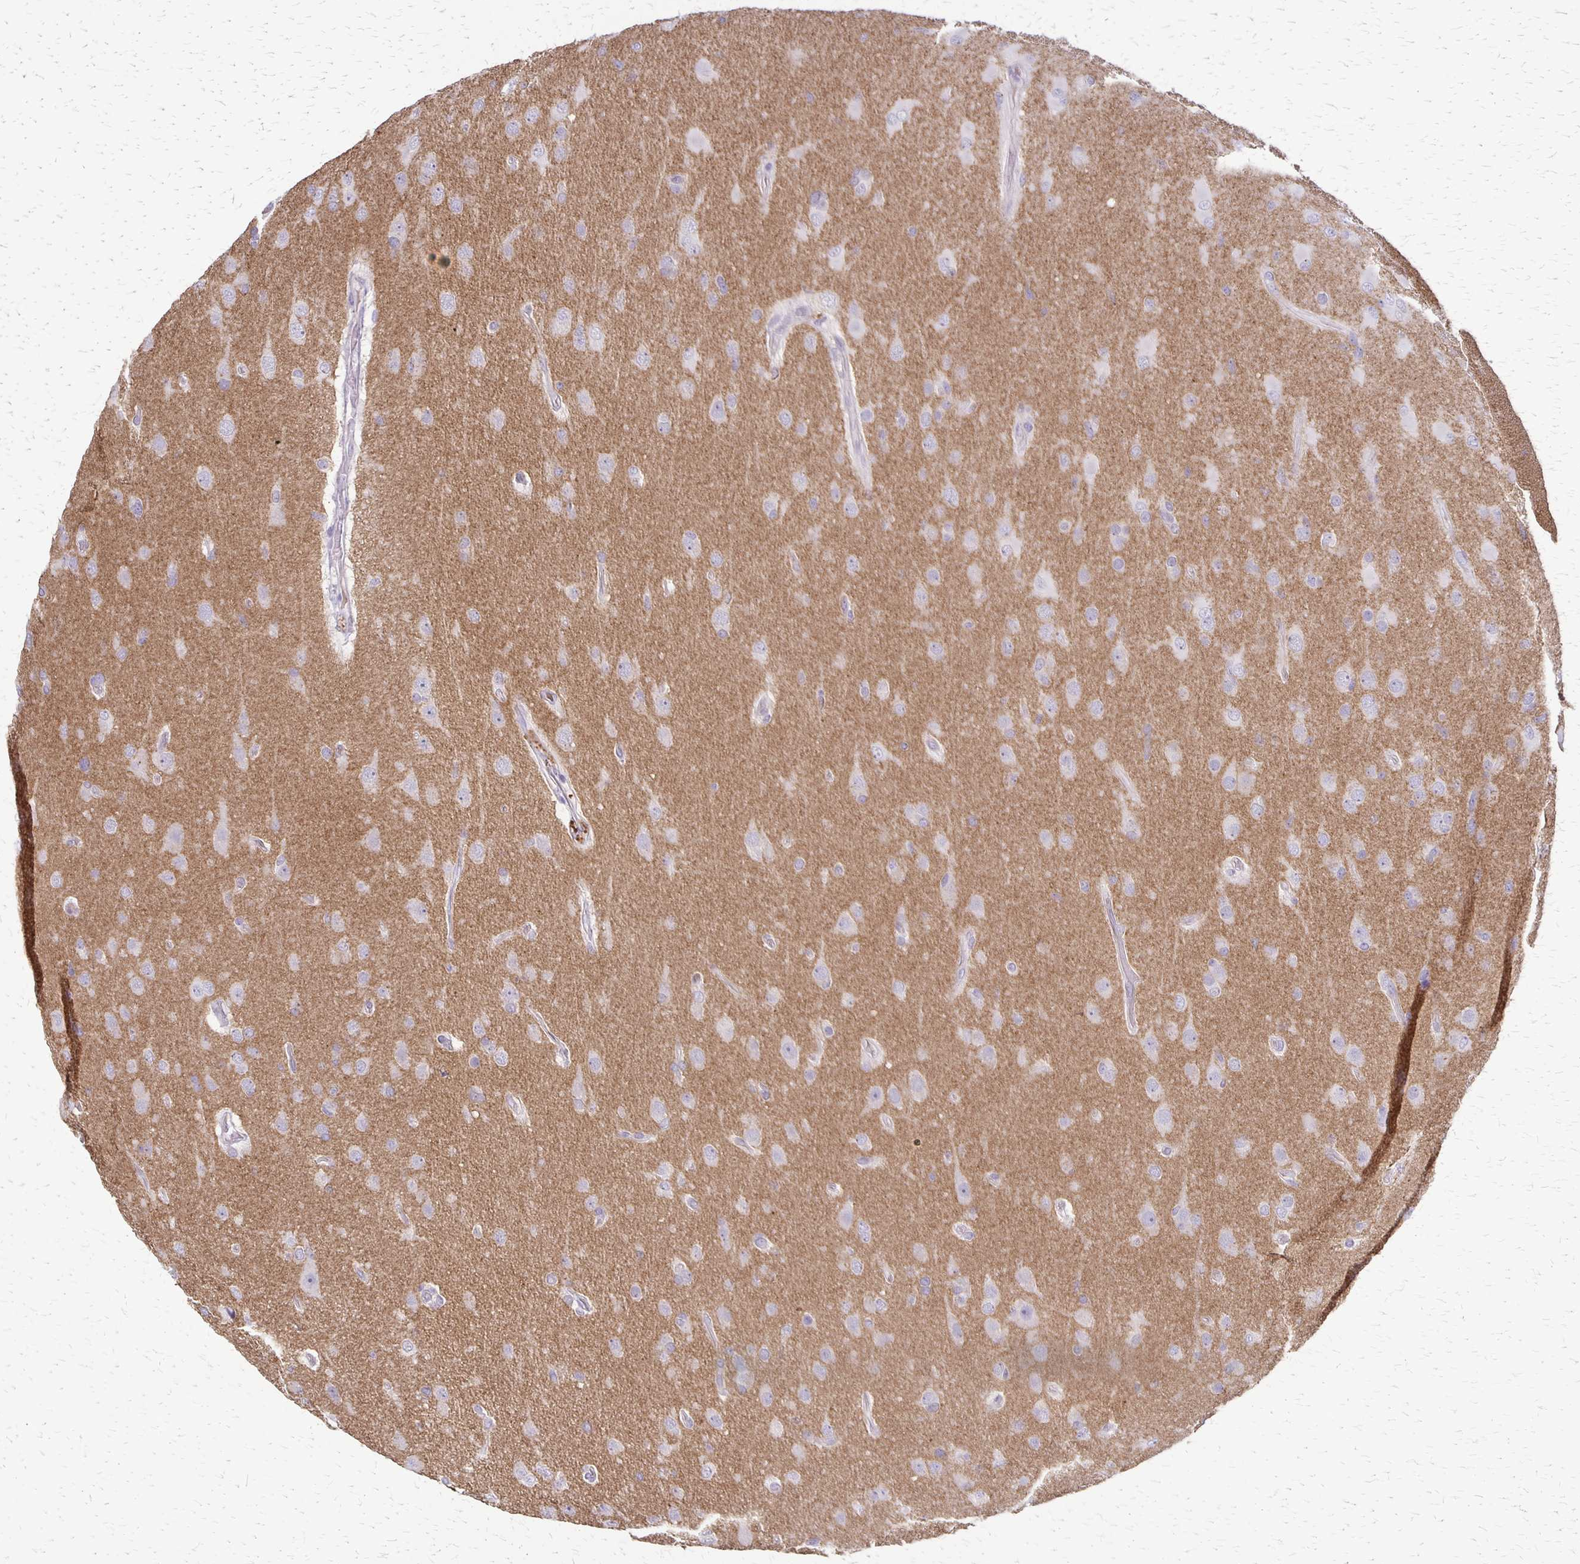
{"staining": {"intensity": "negative", "quantity": "none", "location": "none"}, "tissue": "glioma", "cell_type": "Tumor cells", "image_type": "cancer", "snomed": [{"axis": "morphology", "description": "Glioma, malignant, High grade"}, {"axis": "topography", "description": "Brain"}], "caption": "This is a micrograph of immunohistochemistry (IHC) staining of malignant glioma (high-grade), which shows no staining in tumor cells.", "gene": "SEPTIN5", "patient": {"sex": "male", "age": 53}}